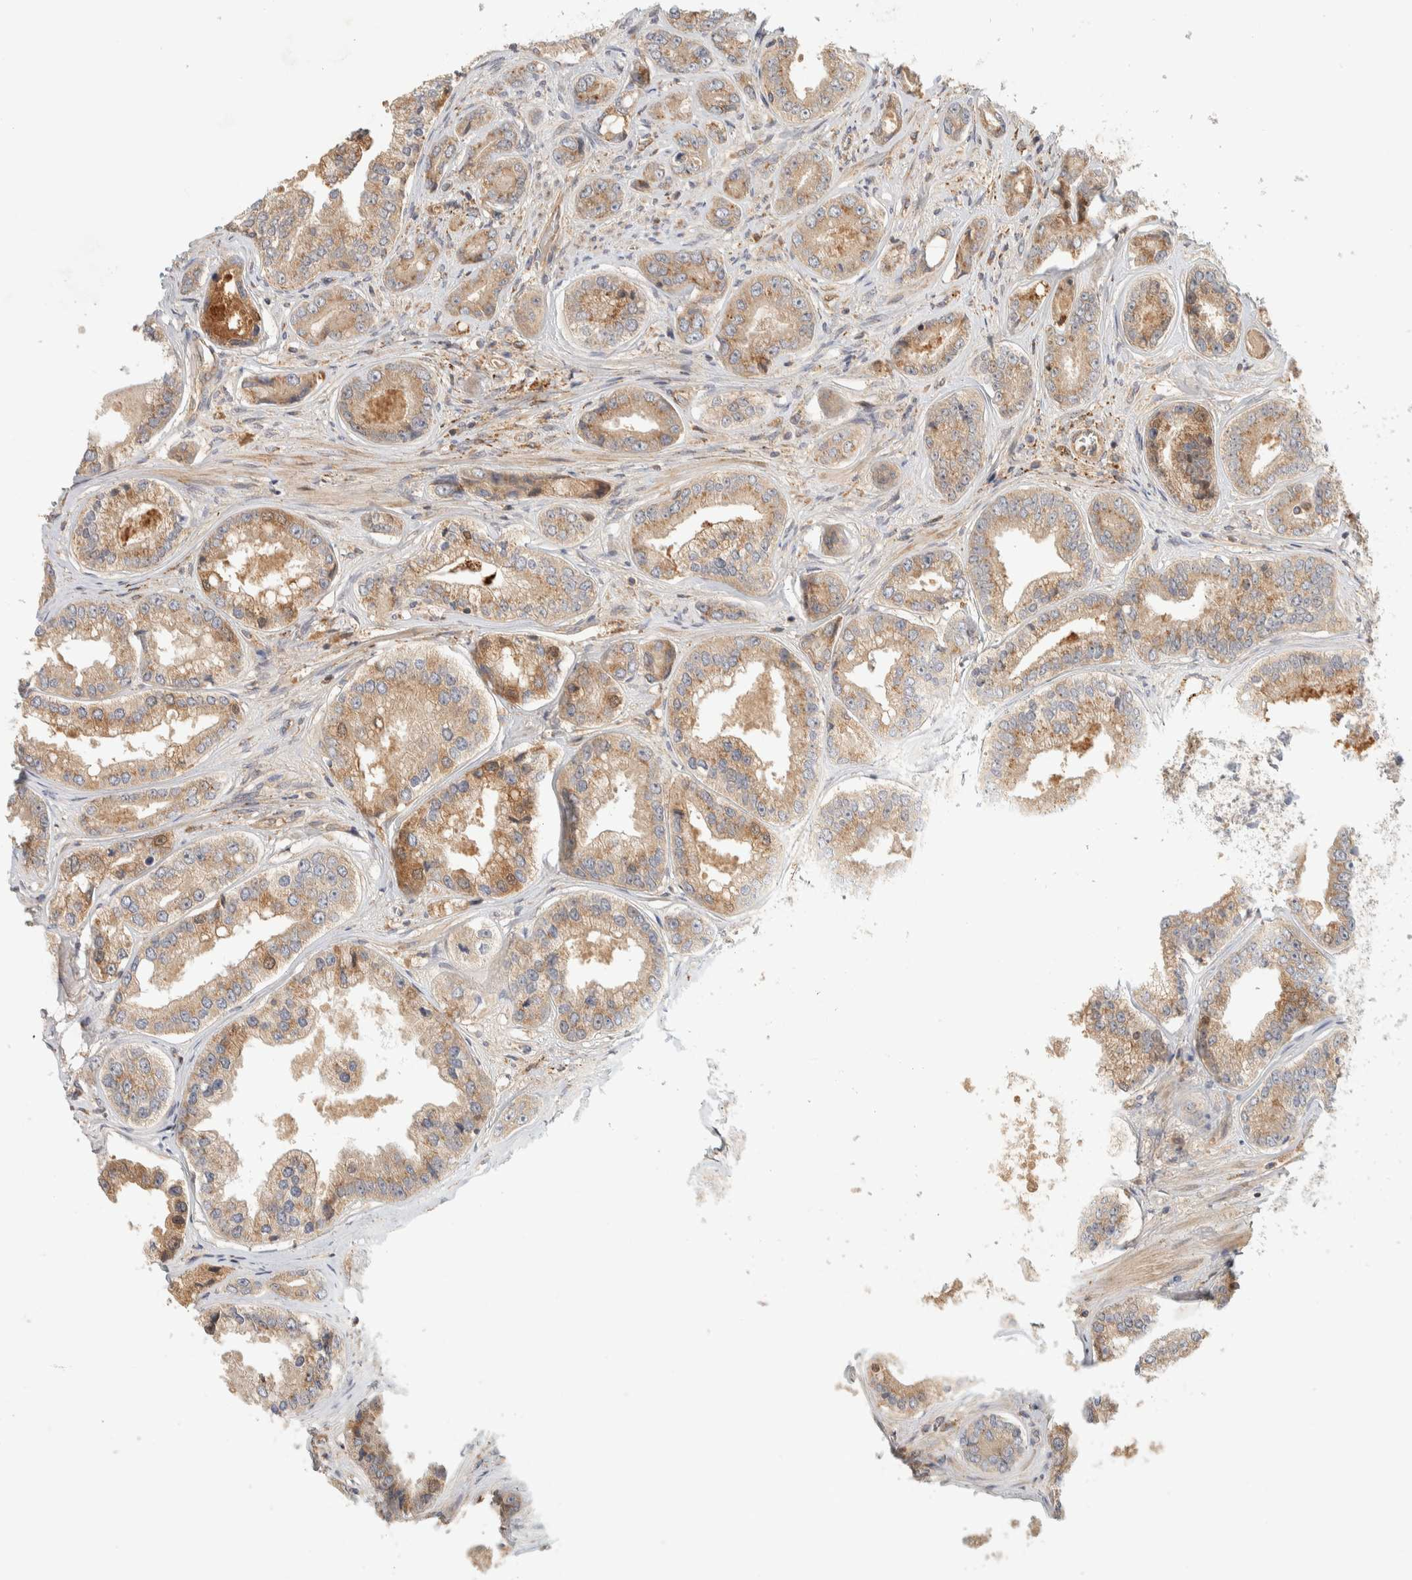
{"staining": {"intensity": "weak", "quantity": ">75%", "location": "cytoplasmic/membranous"}, "tissue": "prostate cancer", "cell_type": "Tumor cells", "image_type": "cancer", "snomed": [{"axis": "morphology", "description": "Adenocarcinoma, High grade"}, {"axis": "topography", "description": "Prostate"}], "caption": "High-grade adenocarcinoma (prostate) was stained to show a protein in brown. There is low levels of weak cytoplasmic/membranous positivity in about >75% of tumor cells.", "gene": "FAM167A", "patient": {"sex": "male", "age": 61}}